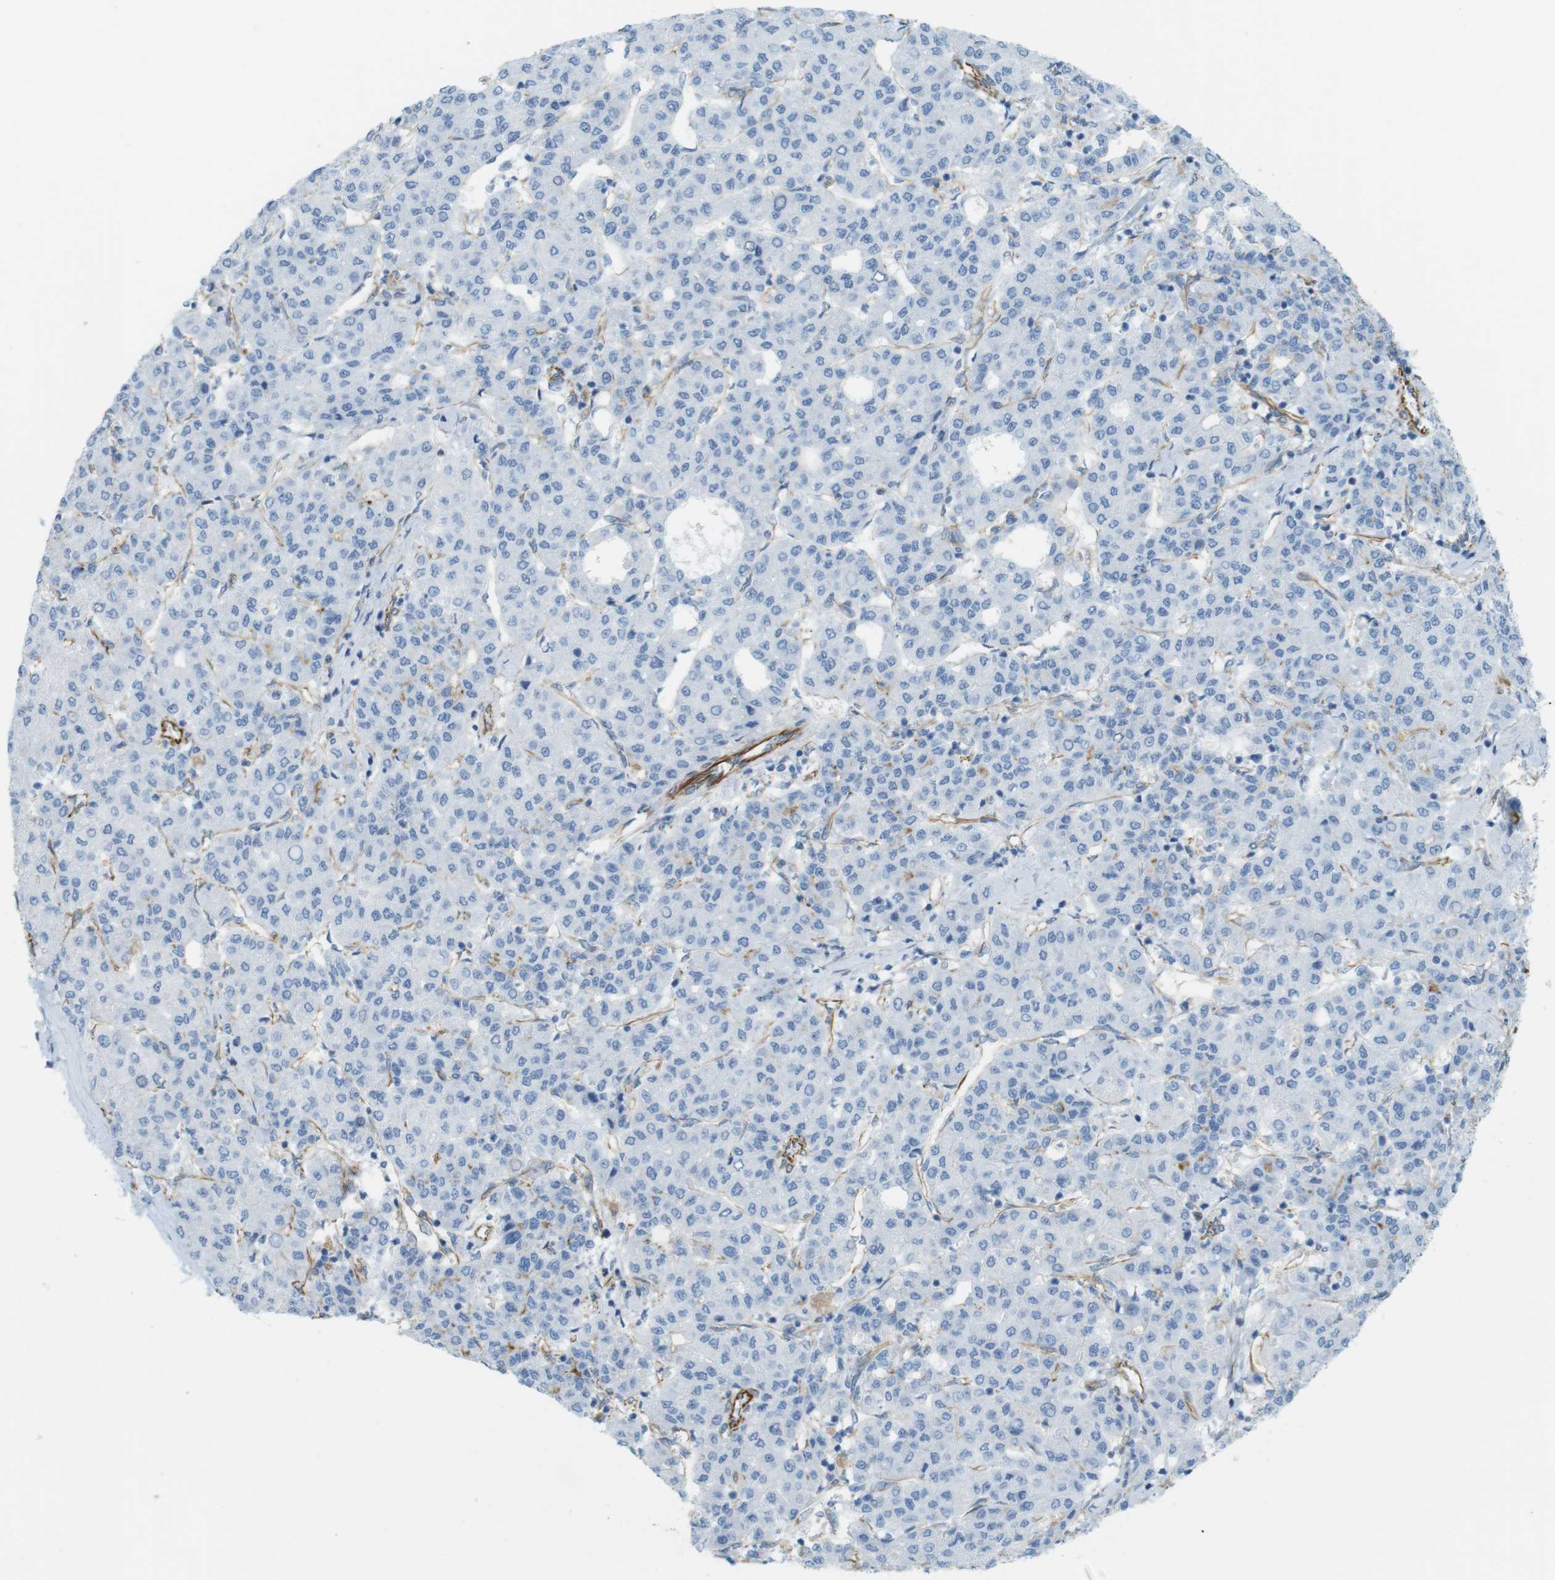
{"staining": {"intensity": "negative", "quantity": "none", "location": "none"}, "tissue": "liver cancer", "cell_type": "Tumor cells", "image_type": "cancer", "snomed": [{"axis": "morphology", "description": "Carcinoma, Hepatocellular, NOS"}, {"axis": "topography", "description": "Liver"}], "caption": "An IHC image of liver cancer is shown. There is no staining in tumor cells of liver cancer.", "gene": "MS4A10", "patient": {"sex": "male", "age": 65}}